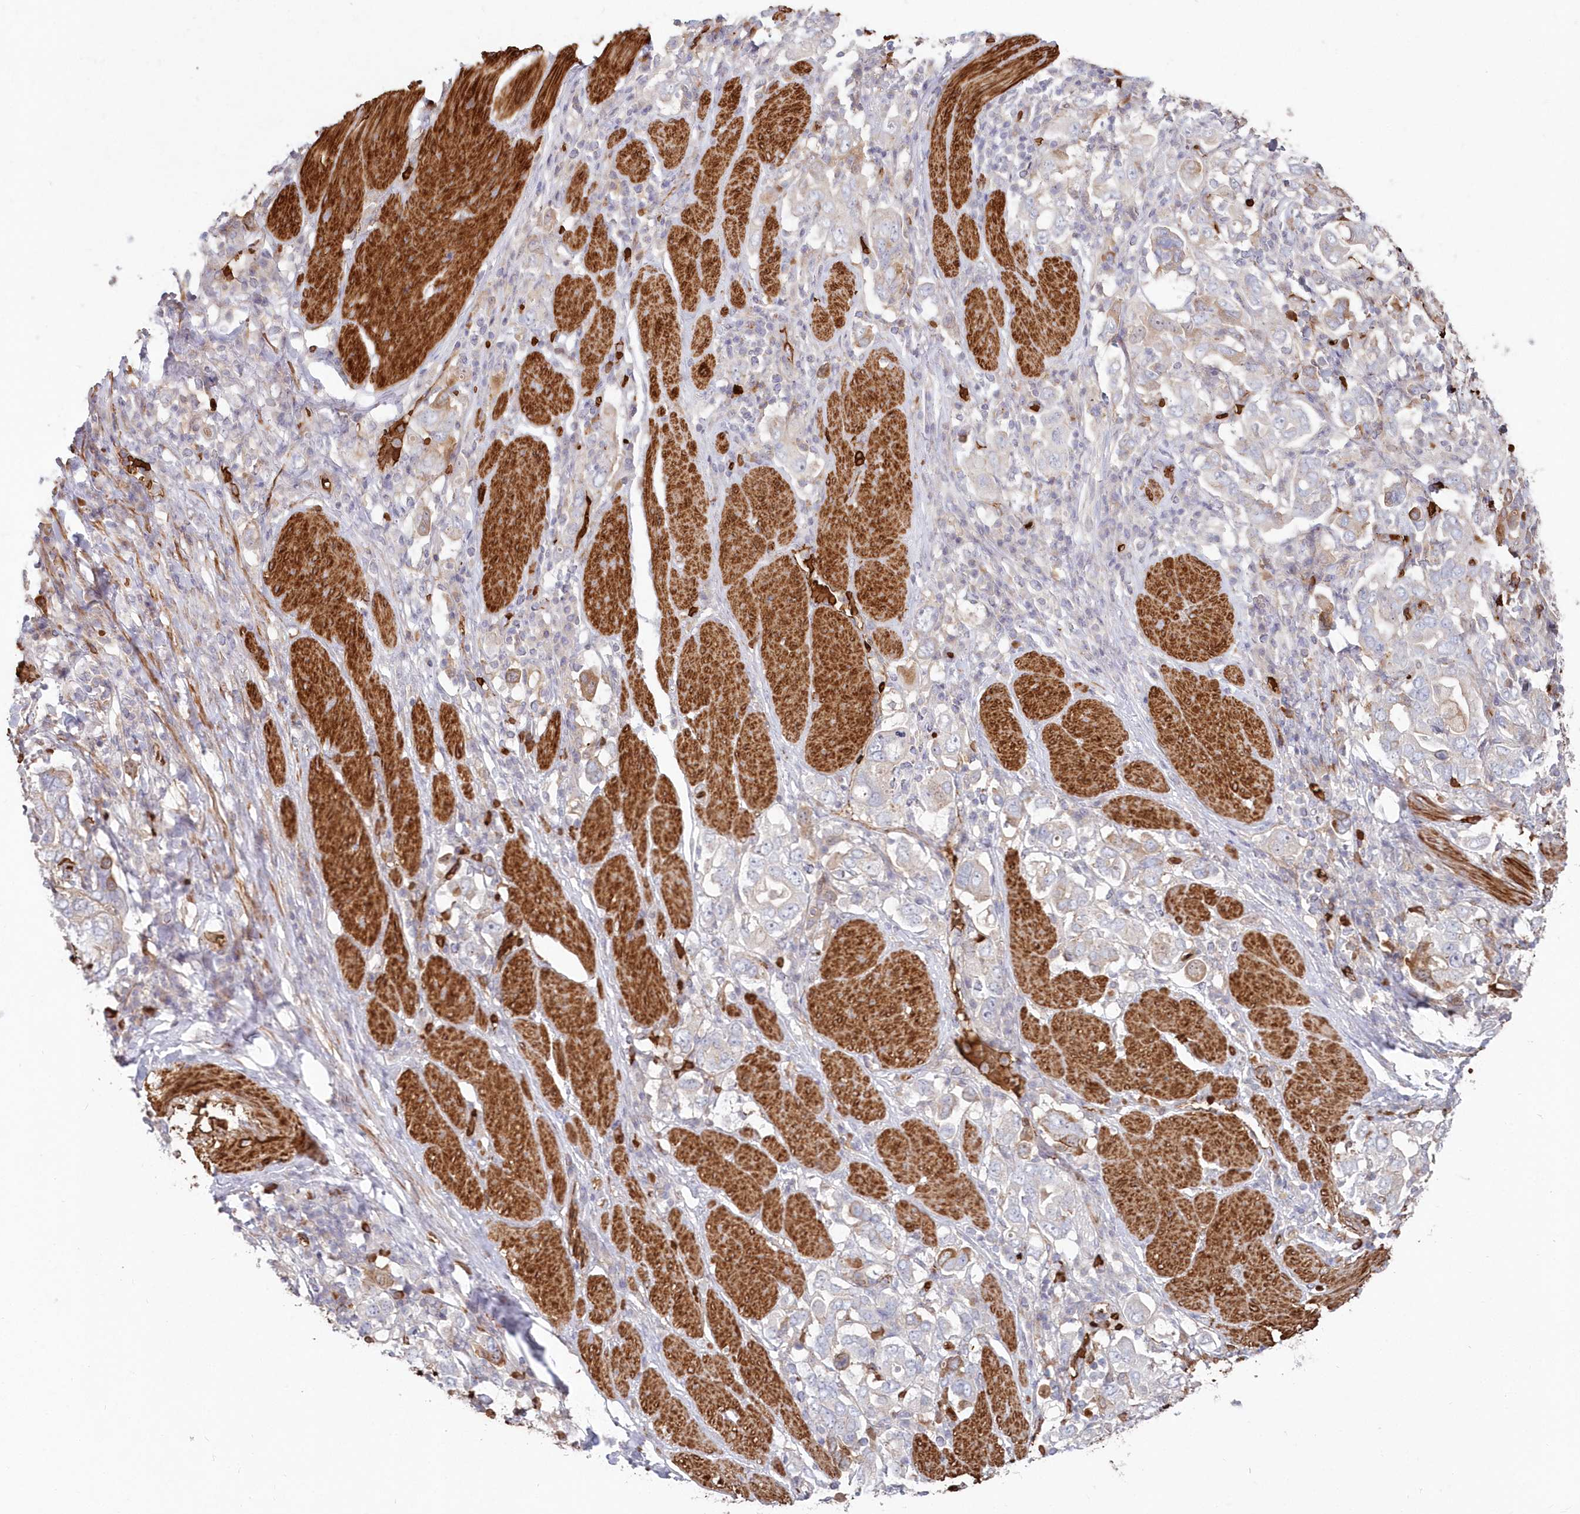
{"staining": {"intensity": "negative", "quantity": "none", "location": "none"}, "tissue": "stomach cancer", "cell_type": "Tumor cells", "image_type": "cancer", "snomed": [{"axis": "morphology", "description": "Adenocarcinoma, NOS"}, {"axis": "topography", "description": "Stomach, upper"}], "caption": "Stomach cancer was stained to show a protein in brown. There is no significant expression in tumor cells.", "gene": "SERINC1", "patient": {"sex": "male", "age": 62}}